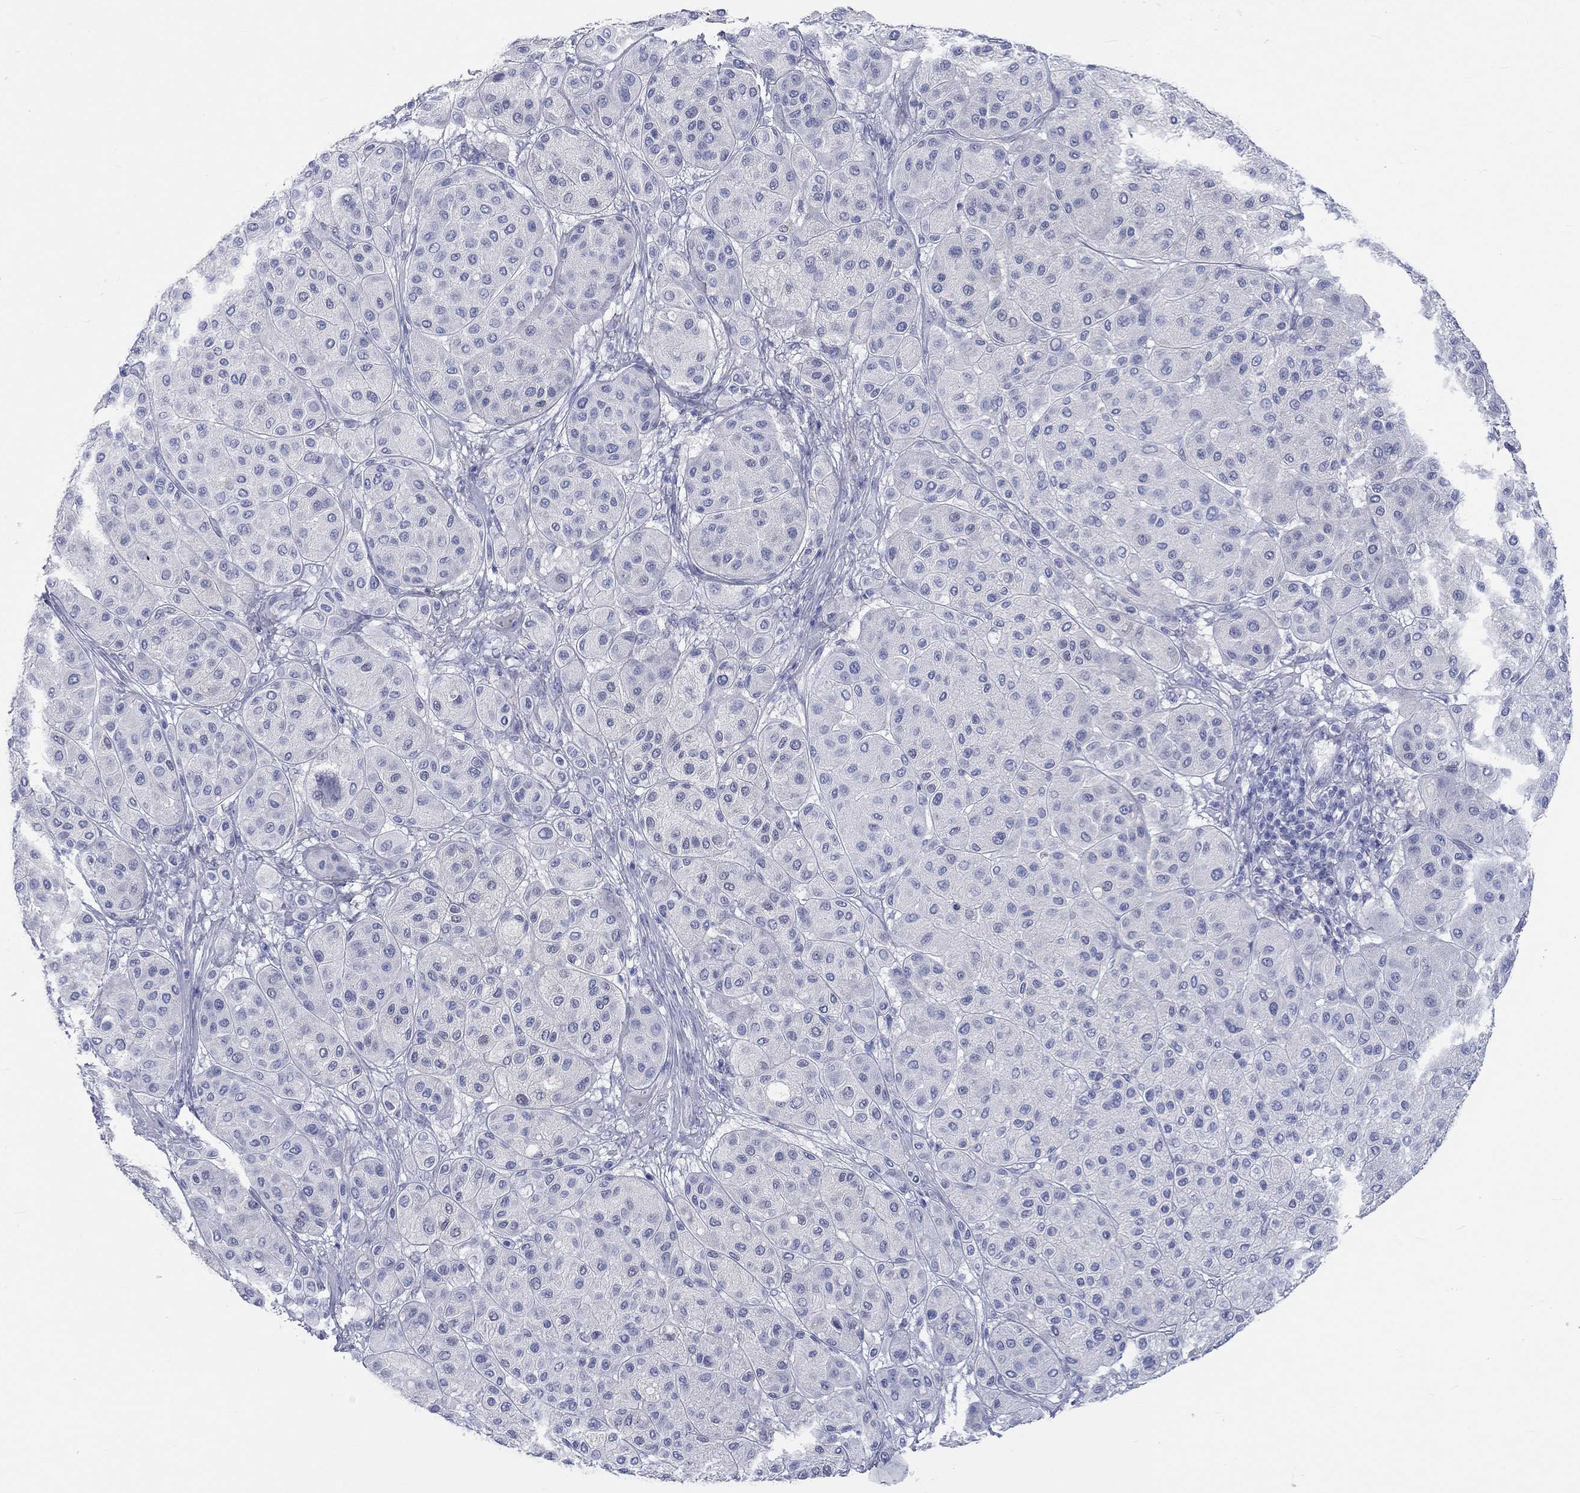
{"staining": {"intensity": "negative", "quantity": "none", "location": "none"}, "tissue": "melanoma", "cell_type": "Tumor cells", "image_type": "cancer", "snomed": [{"axis": "morphology", "description": "Malignant melanoma, Metastatic site"}, {"axis": "topography", "description": "Smooth muscle"}], "caption": "A high-resolution micrograph shows immunohistochemistry staining of malignant melanoma (metastatic site), which demonstrates no significant staining in tumor cells.", "gene": "SPATA9", "patient": {"sex": "male", "age": 41}}